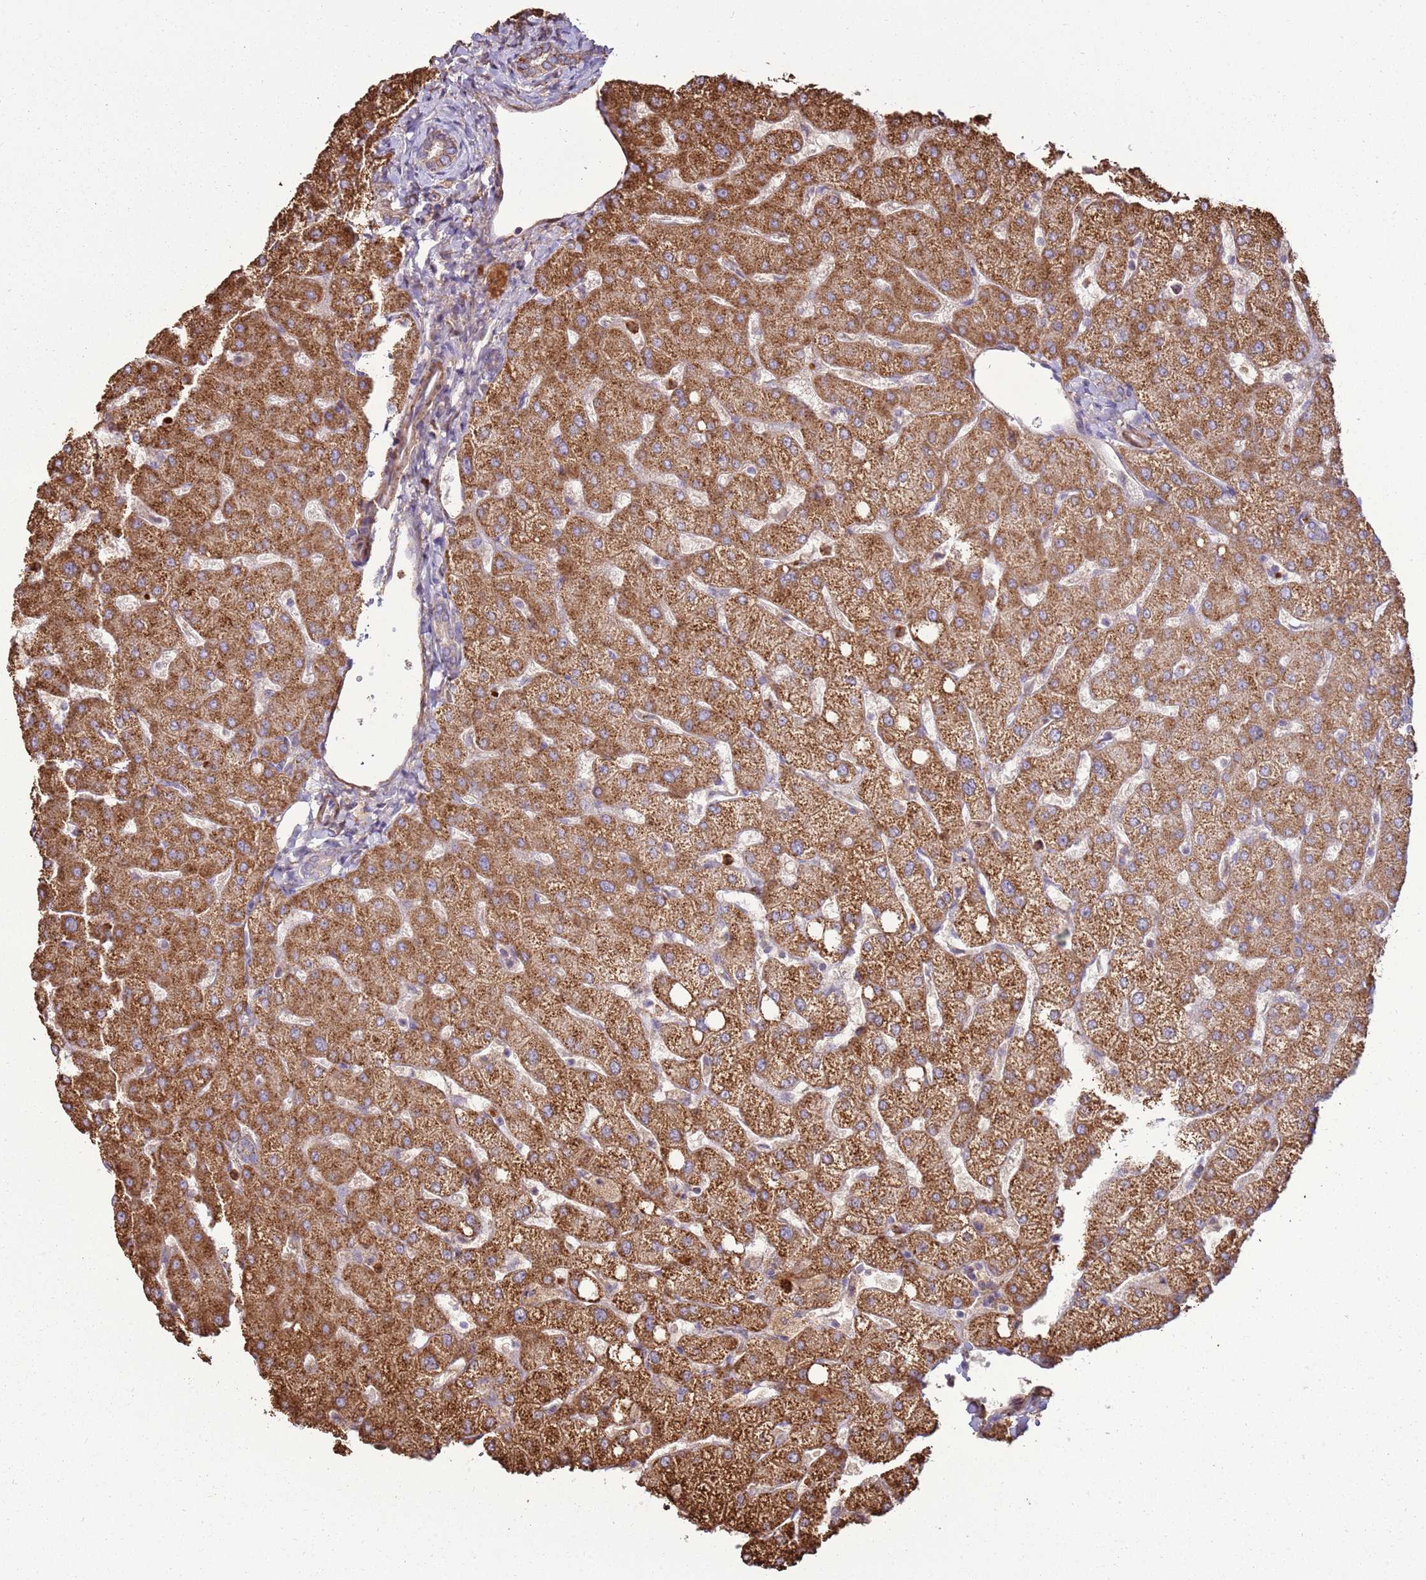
{"staining": {"intensity": "moderate", "quantity": "<25%", "location": "cytoplasmic/membranous"}, "tissue": "liver", "cell_type": "Cholangiocytes", "image_type": "normal", "snomed": [{"axis": "morphology", "description": "Normal tissue, NOS"}, {"axis": "topography", "description": "Liver"}], "caption": "Cholangiocytes demonstrate low levels of moderate cytoplasmic/membranous positivity in approximately <25% of cells in unremarkable human liver.", "gene": "DDX59", "patient": {"sex": "female", "age": 54}}